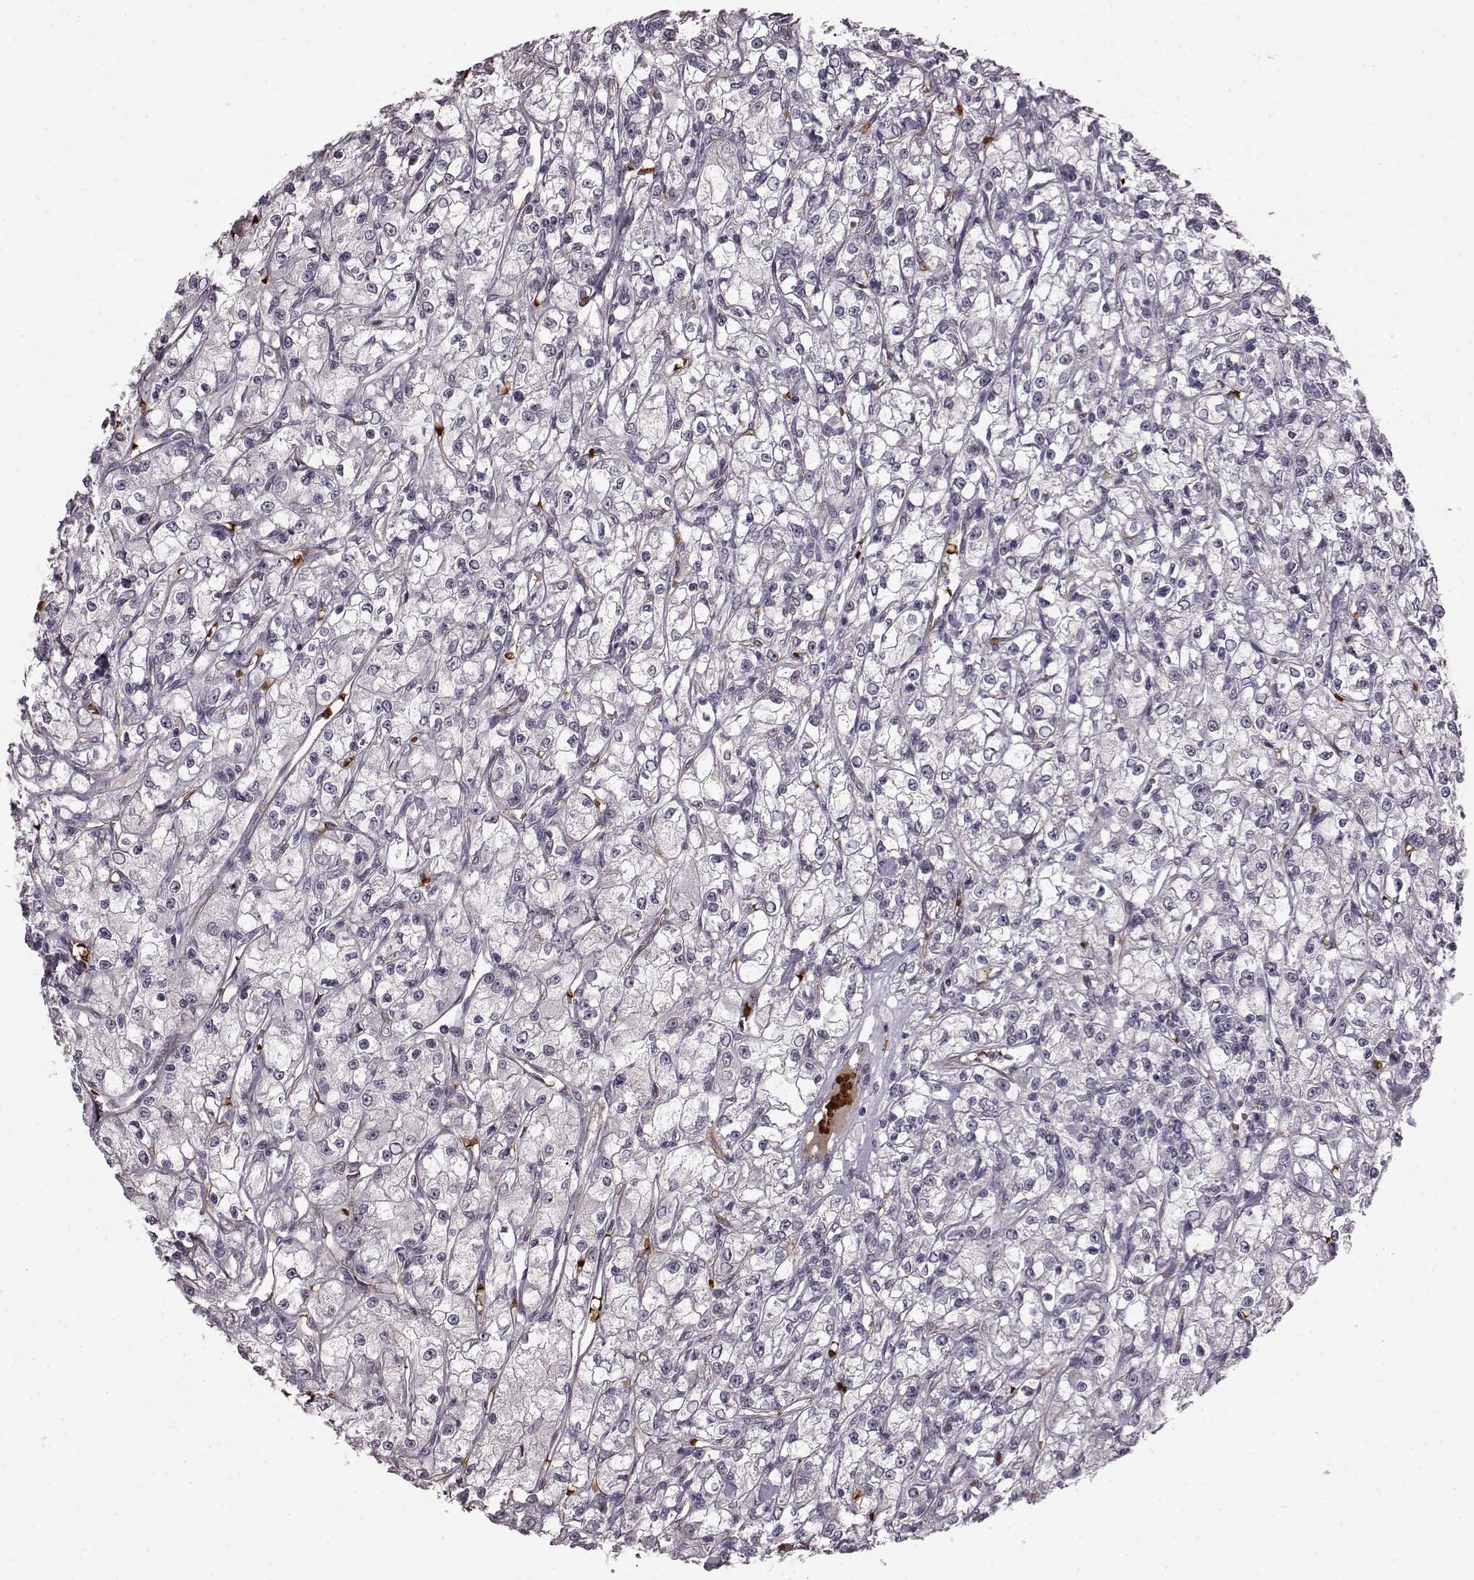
{"staining": {"intensity": "negative", "quantity": "none", "location": "none"}, "tissue": "renal cancer", "cell_type": "Tumor cells", "image_type": "cancer", "snomed": [{"axis": "morphology", "description": "Adenocarcinoma, NOS"}, {"axis": "topography", "description": "Kidney"}], "caption": "Immunohistochemistry image of human renal adenocarcinoma stained for a protein (brown), which reveals no staining in tumor cells.", "gene": "PROP1", "patient": {"sex": "female", "age": 59}}